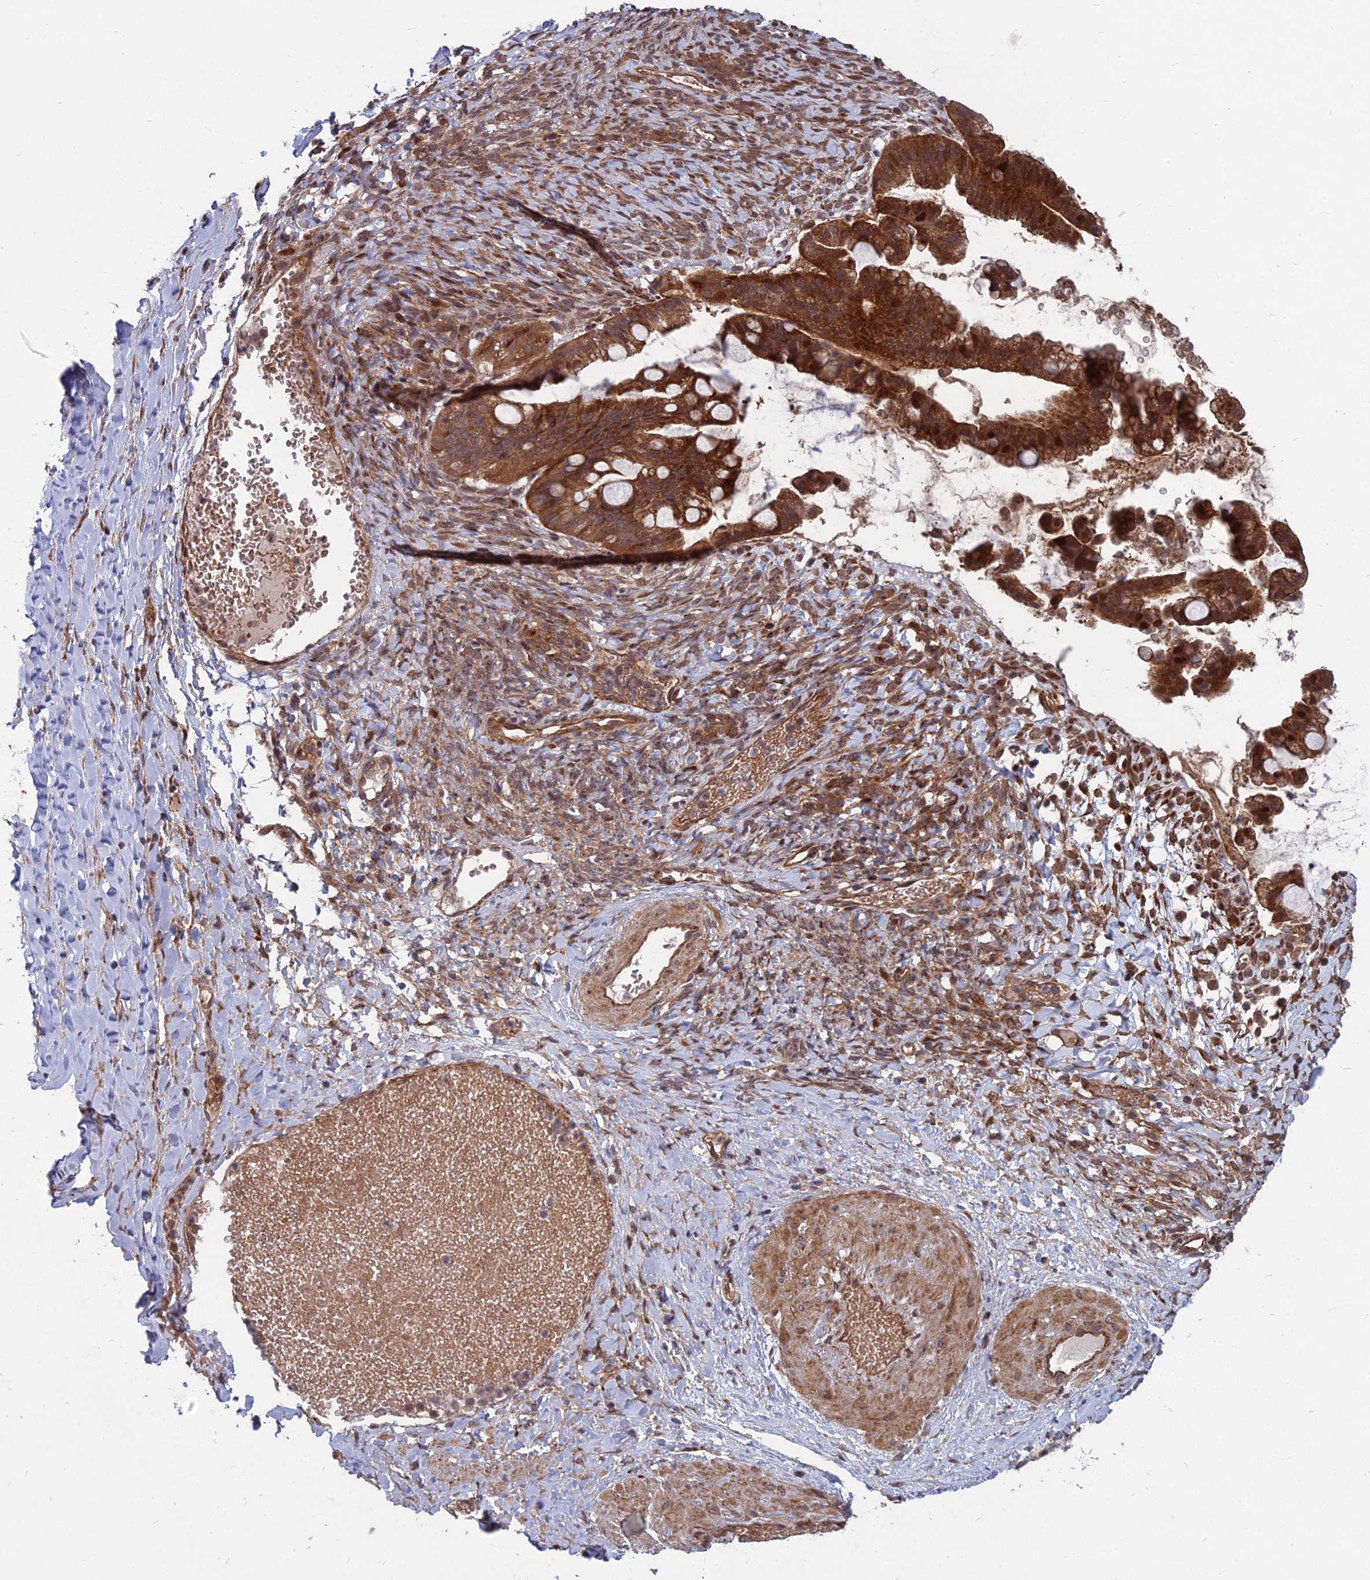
{"staining": {"intensity": "strong", "quantity": ">75%", "location": "cytoplasmic/membranous"}, "tissue": "ovarian cancer", "cell_type": "Tumor cells", "image_type": "cancer", "snomed": [{"axis": "morphology", "description": "Cystadenocarcinoma, mucinous, NOS"}, {"axis": "topography", "description": "Ovary"}], "caption": "Ovarian cancer (mucinous cystadenocarcinoma) stained with DAB (3,3'-diaminobenzidine) immunohistochemistry (IHC) displays high levels of strong cytoplasmic/membranous expression in about >75% of tumor cells. (Stains: DAB (3,3'-diaminobenzidine) in brown, nuclei in blue, Microscopy: brightfield microscopy at high magnification).", "gene": "MFSD8", "patient": {"sex": "female", "age": 73}}